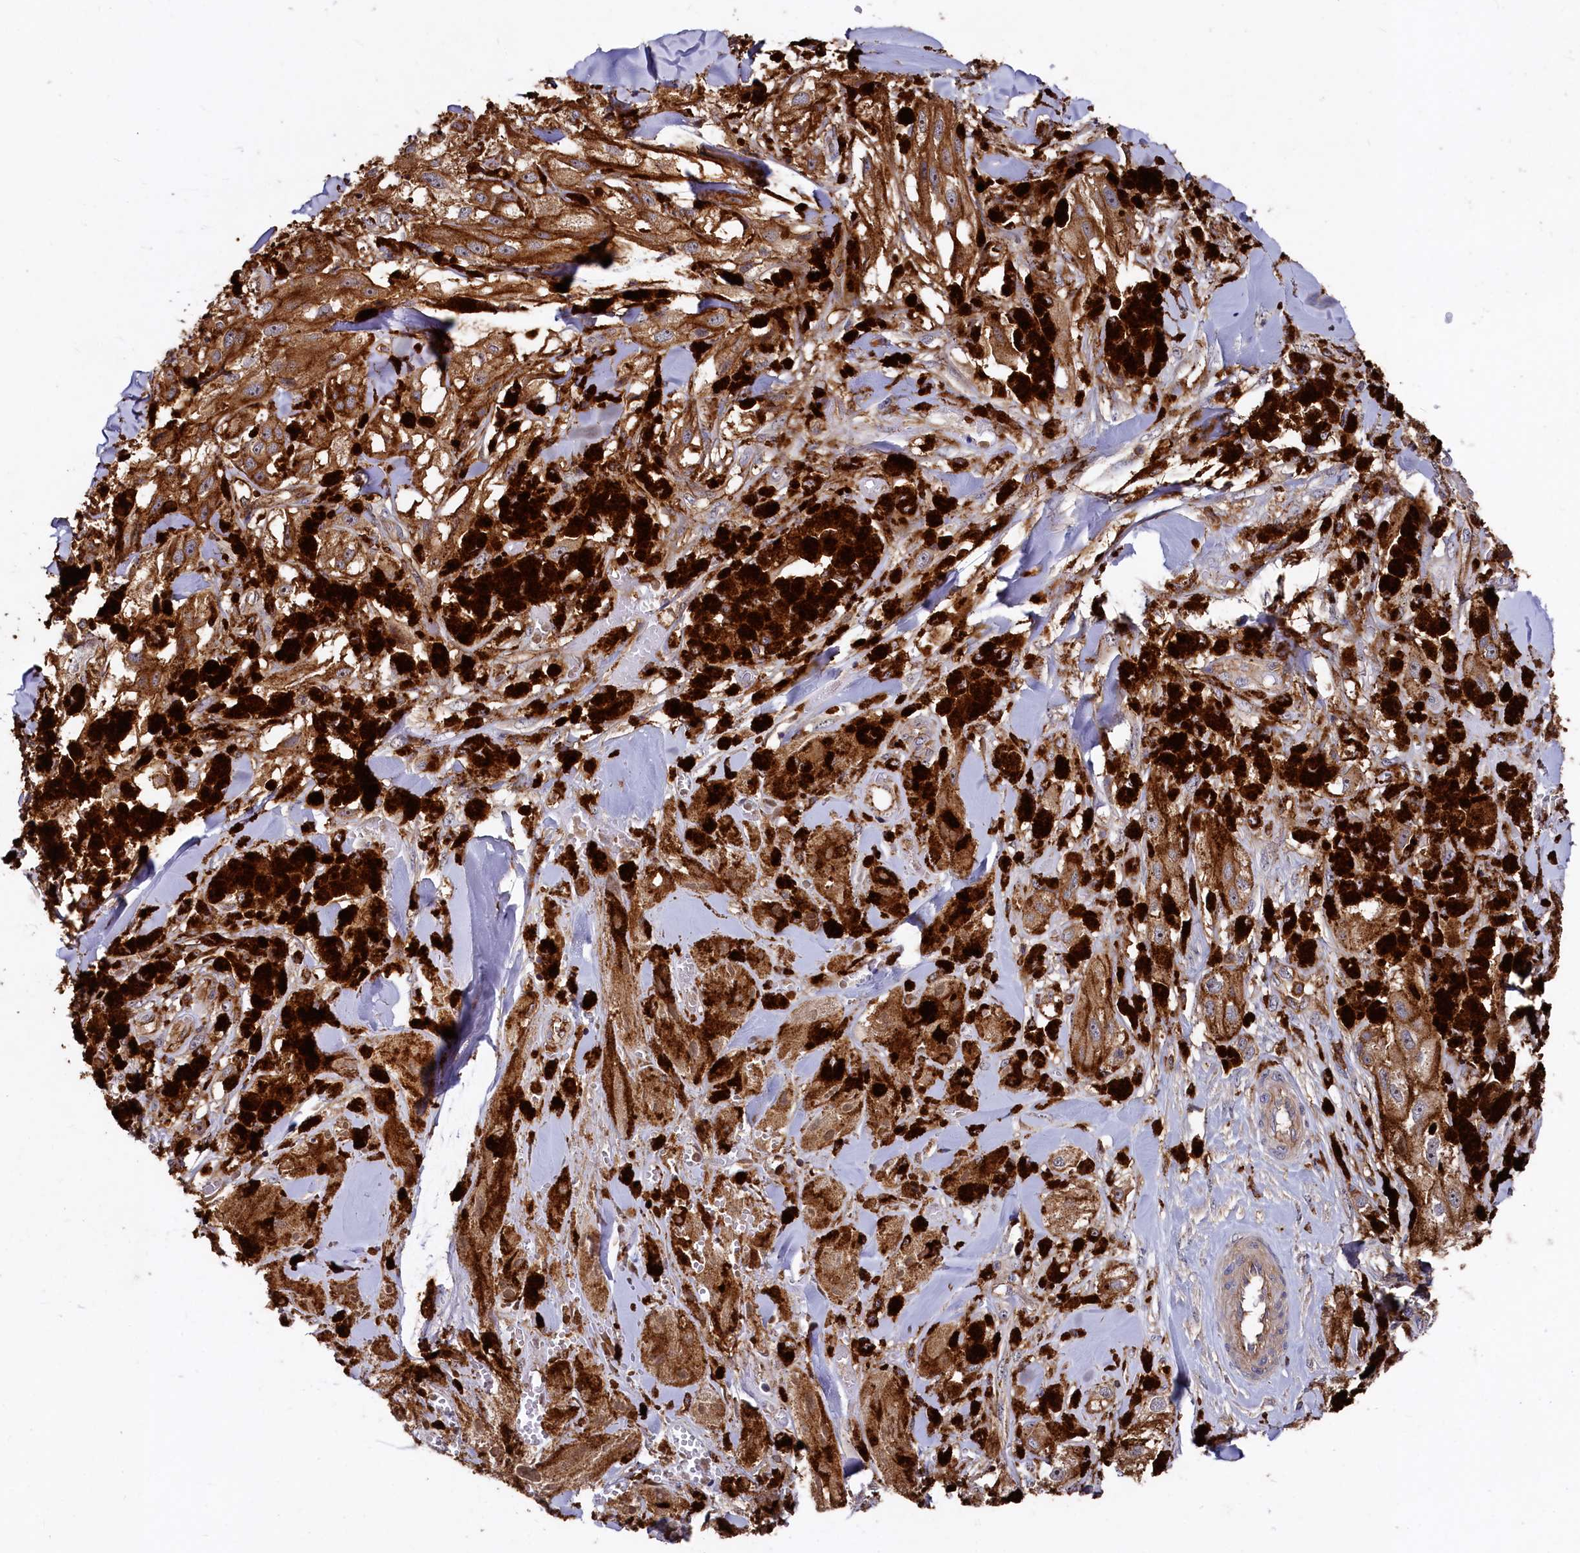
{"staining": {"intensity": "weak", "quantity": ">75%", "location": "cytoplasmic/membranous"}, "tissue": "melanoma", "cell_type": "Tumor cells", "image_type": "cancer", "snomed": [{"axis": "morphology", "description": "Malignant melanoma, NOS"}, {"axis": "topography", "description": "Skin"}], "caption": "This photomicrograph displays immunohistochemistry (IHC) staining of melanoma, with low weak cytoplasmic/membranous staining in about >75% of tumor cells.", "gene": "PLEKHO2", "patient": {"sex": "male", "age": 88}}